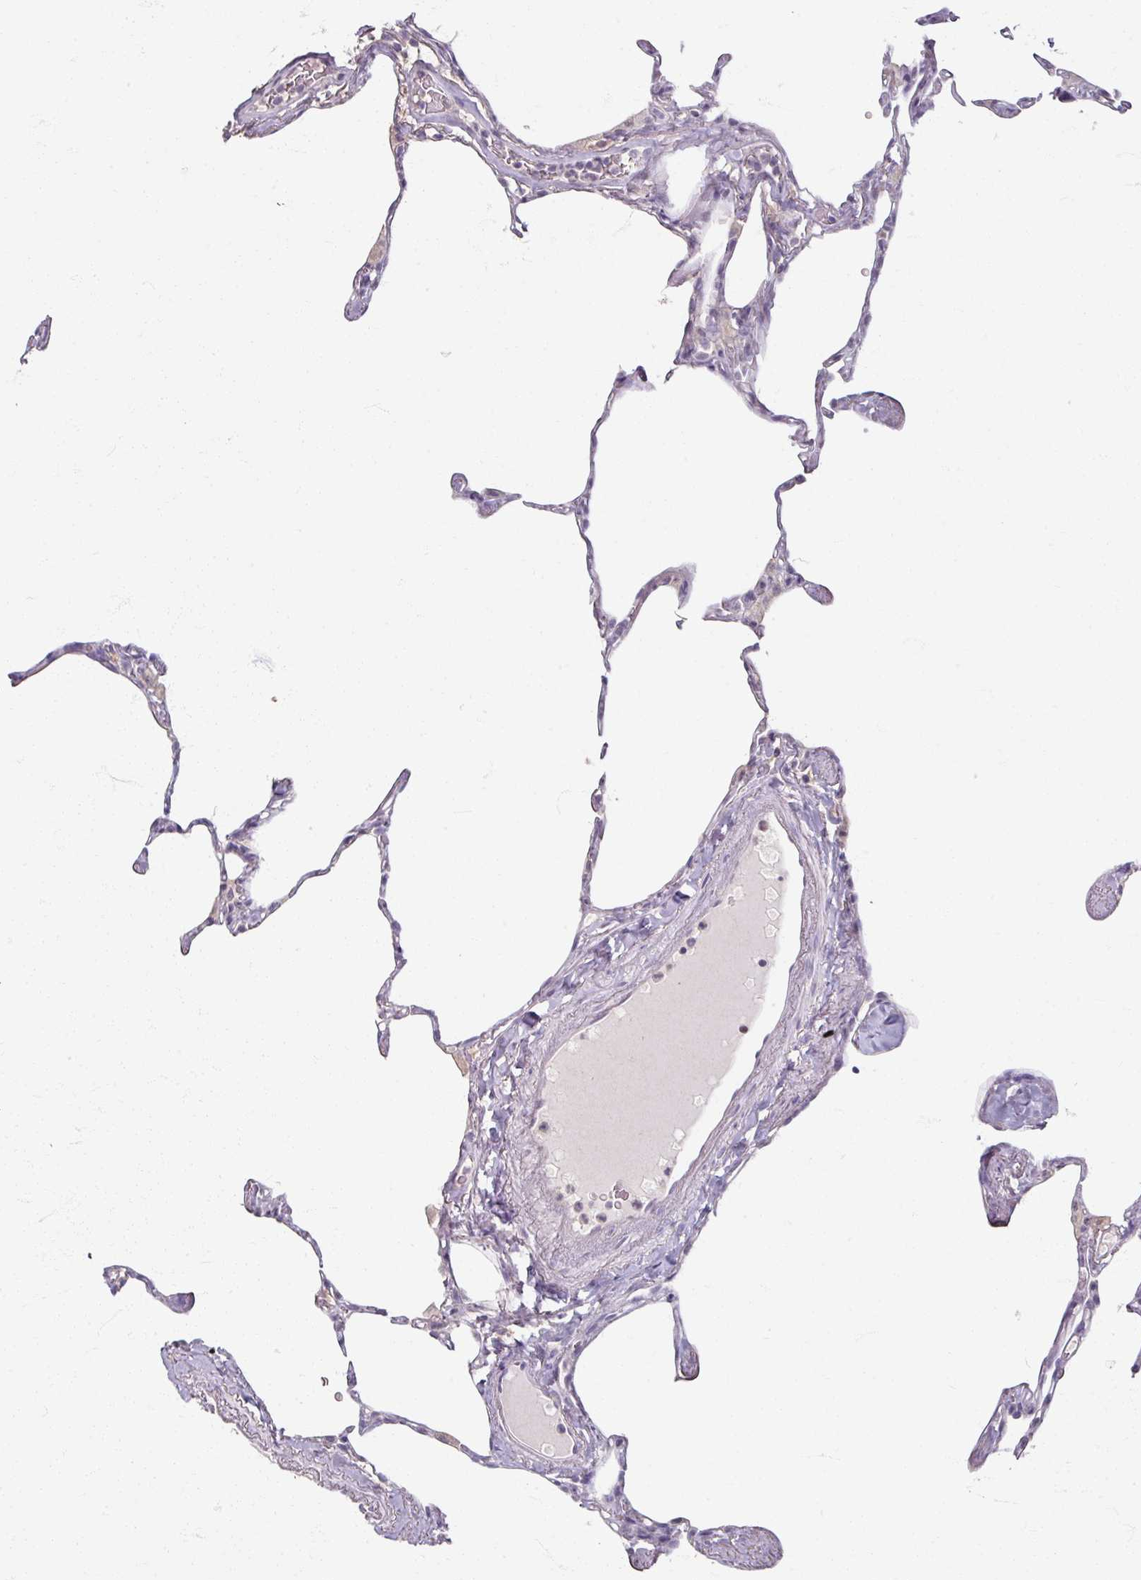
{"staining": {"intensity": "negative", "quantity": "none", "location": "none"}, "tissue": "lung", "cell_type": "Alveolar cells", "image_type": "normal", "snomed": [{"axis": "morphology", "description": "Normal tissue, NOS"}, {"axis": "topography", "description": "Lung"}], "caption": "Protein analysis of benign lung displays no significant expression in alveolar cells.", "gene": "SOX11", "patient": {"sex": "male", "age": 65}}